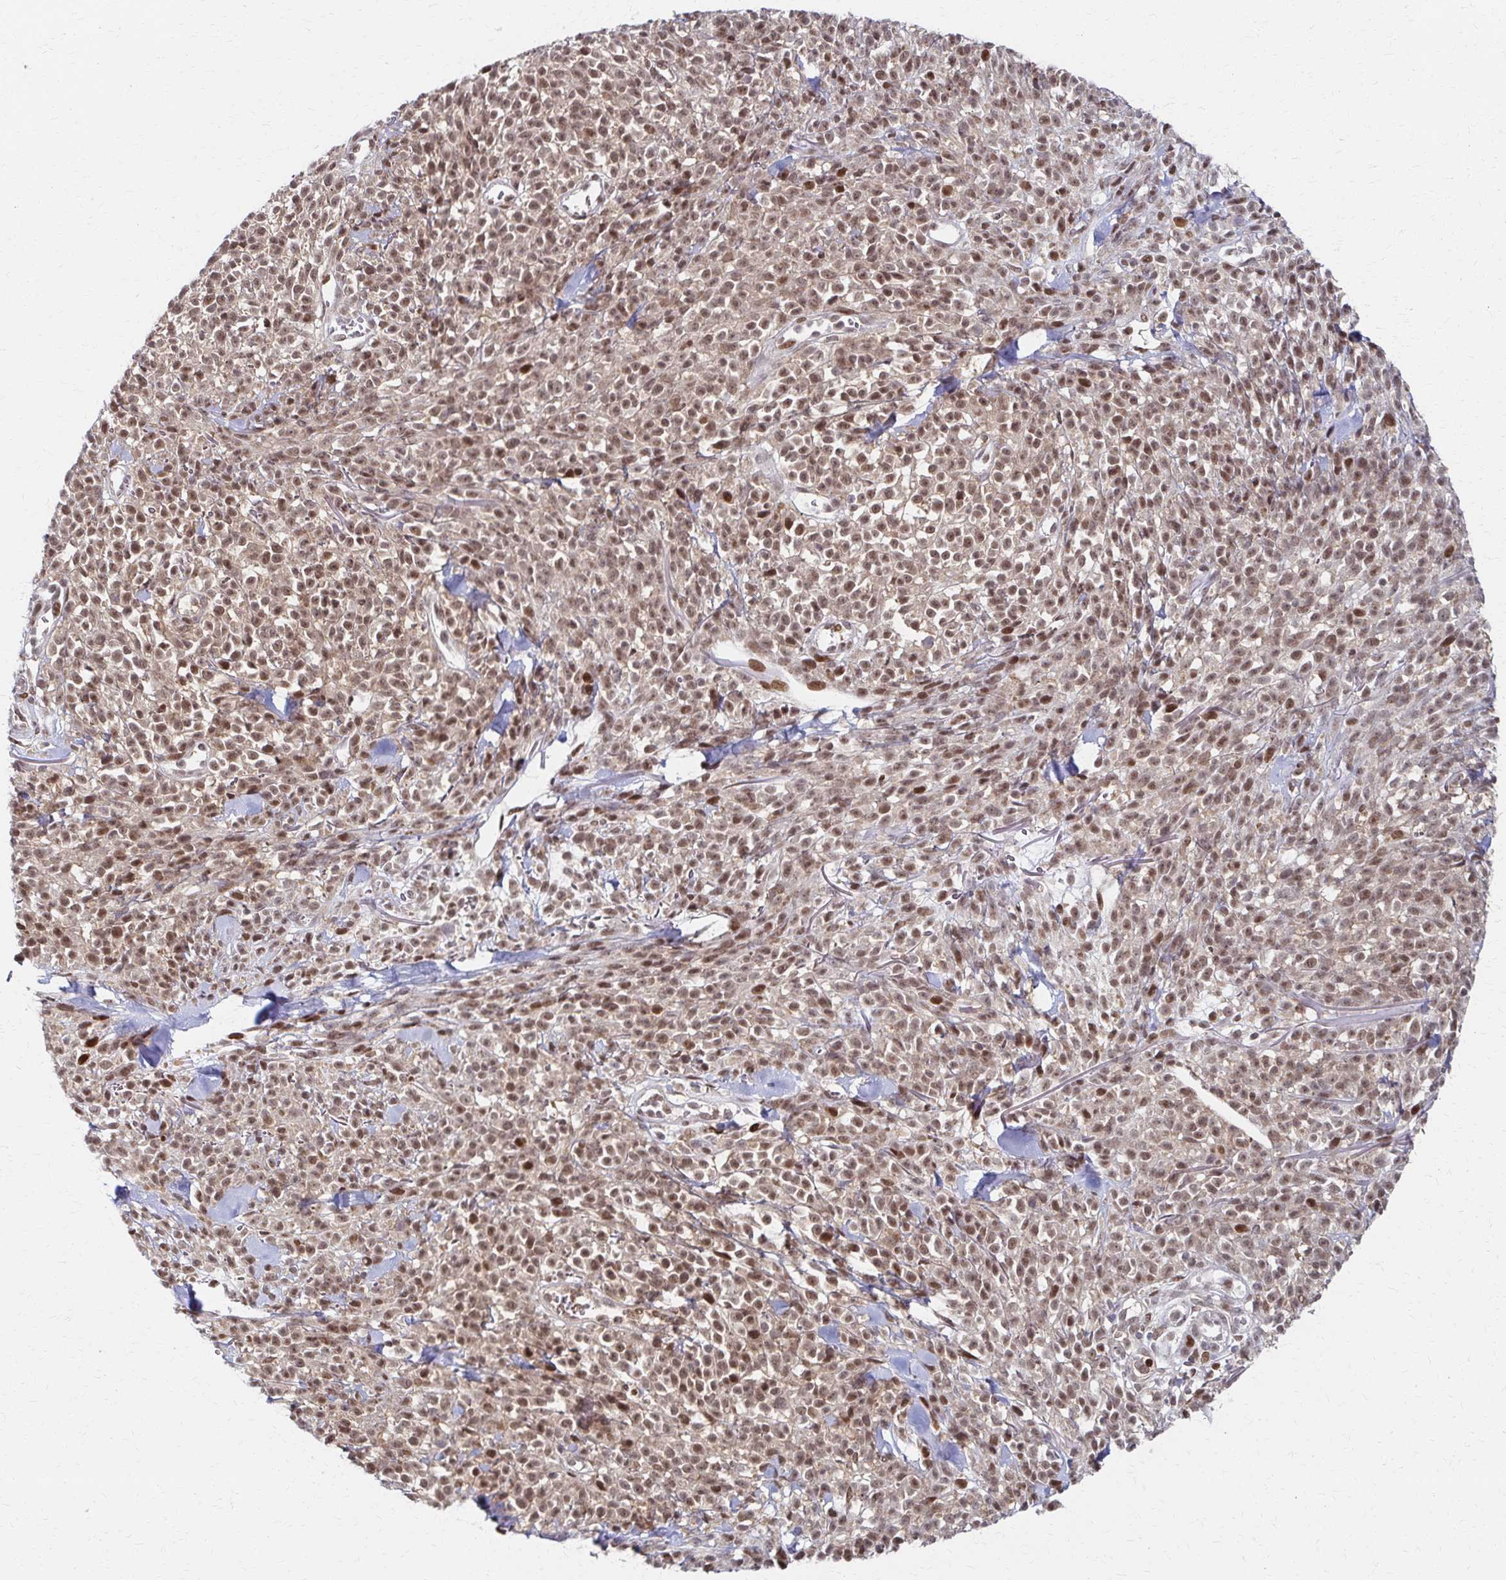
{"staining": {"intensity": "moderate", "quantity": ">75%", "location": "nuclear"}, "tissue": "melanoma", "cell_type": "Tumor cells", "image_type": "cancer", "snomed": [{"axis": "morphology", "description": "Malignant melanoma, NOS"}, {"axis": "topography", "description": "Skin"}, {"axis": "topography", "description": "Skin of trunk"}], "caption": "Immunohistochemical staining of melanoma reveals medium levels of moderate nuclear protein staining in approximately >75% of tumor cells. The protein is shown in brown color, while the nuclei are stained blue.", "gene": "PSMD7", "patient": {"sex": "male", "age": 74}}